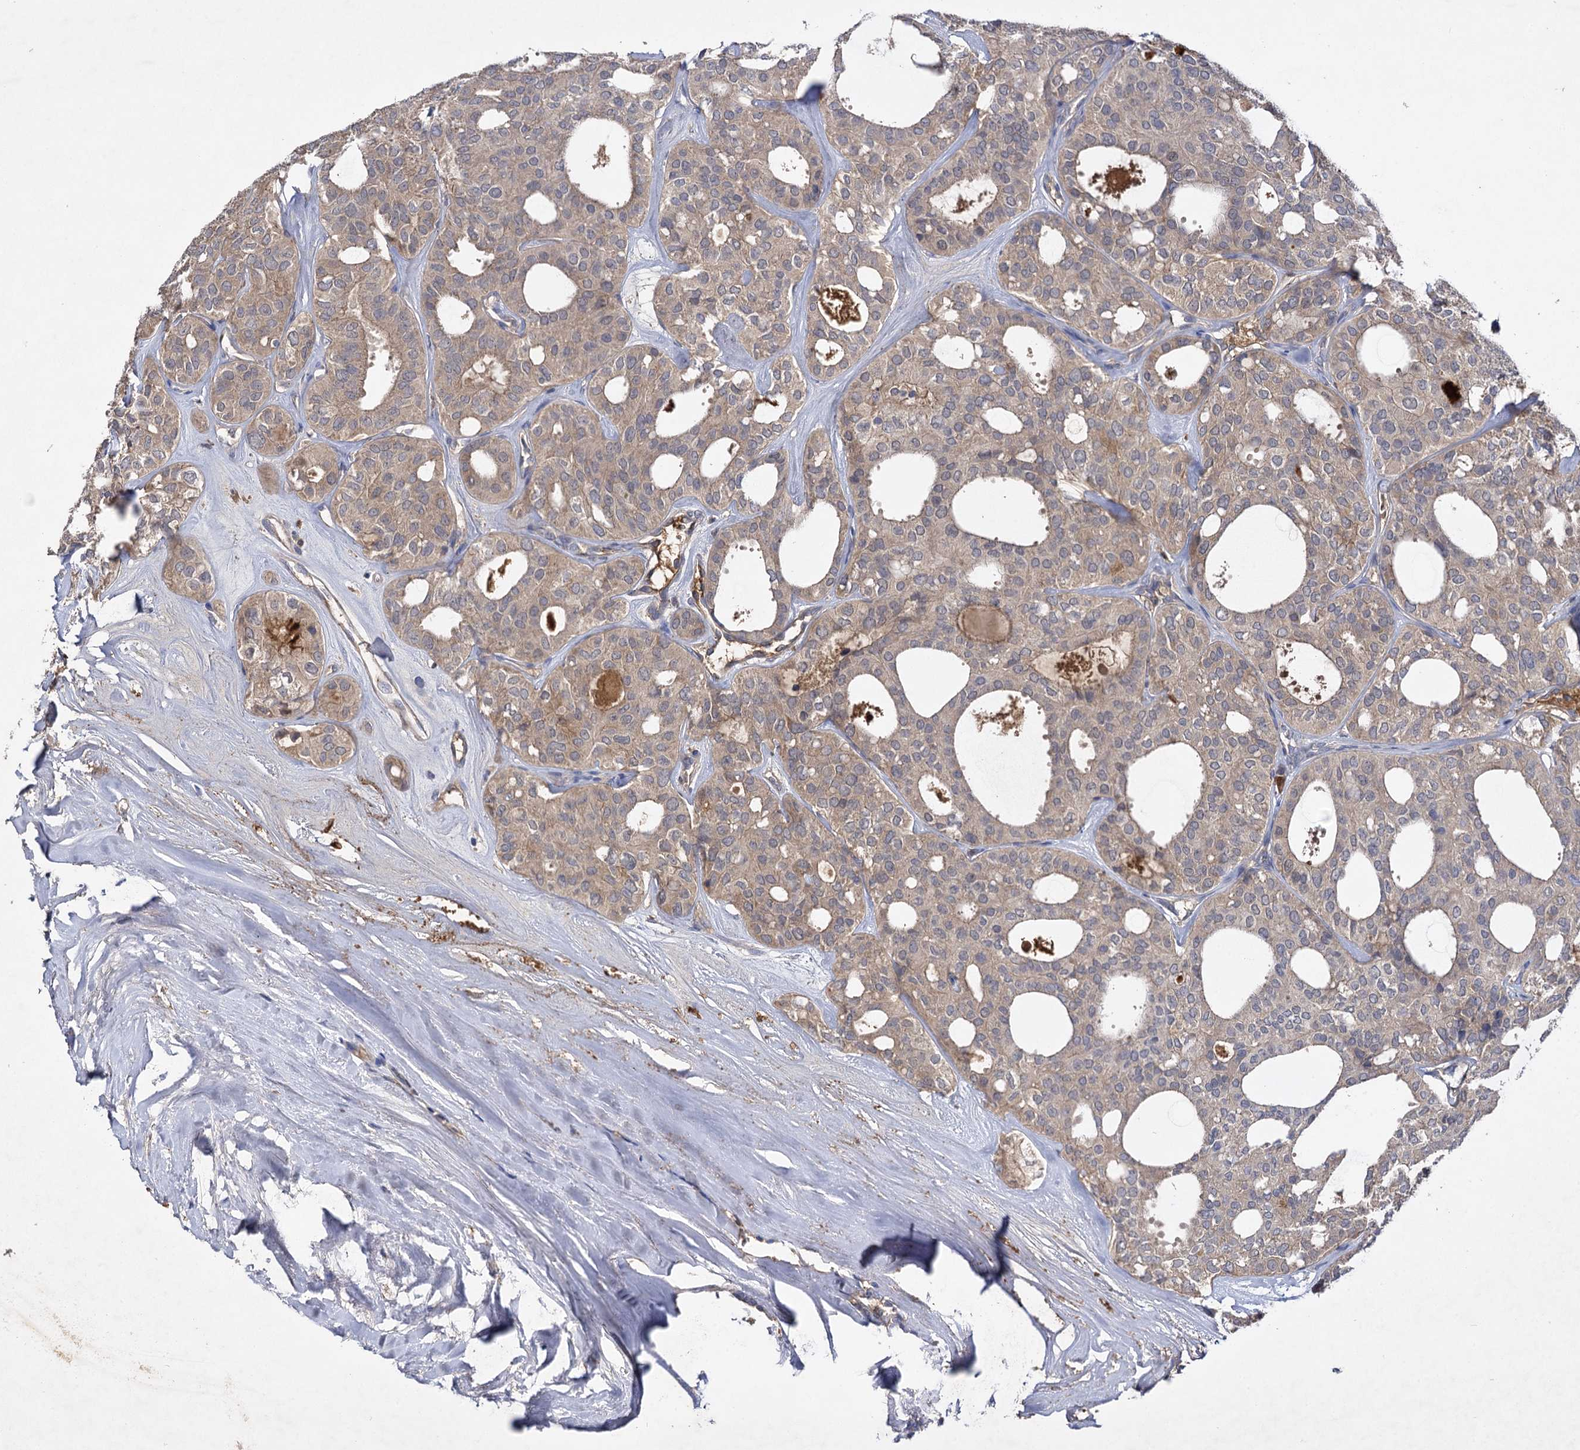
{"staining": {"intensity": "weak", "quantity": "25%-75%", "location": "cytoplasmic/membranous"}, "tissue": "thyroid cancer", "cell_type": "Tumor cells", "image_type": "cancer", "snomed": [{"axis": "morphology", "description": "Follicular adenoma carcinoma, NOS"}, {"axis": "topography", "description": "Thyroid gland"}], "caption": "DAB (3,3'-diaminobenzidine) immunohistochemical staining of thyroid cancer (follicular adenoma carcinoma) exhibits weak cytoplasmic/membranous protein staining in about 25%-75% of tumor cells.", "gene": "USP50", "patient": {"sex": "male", "age": 75}}